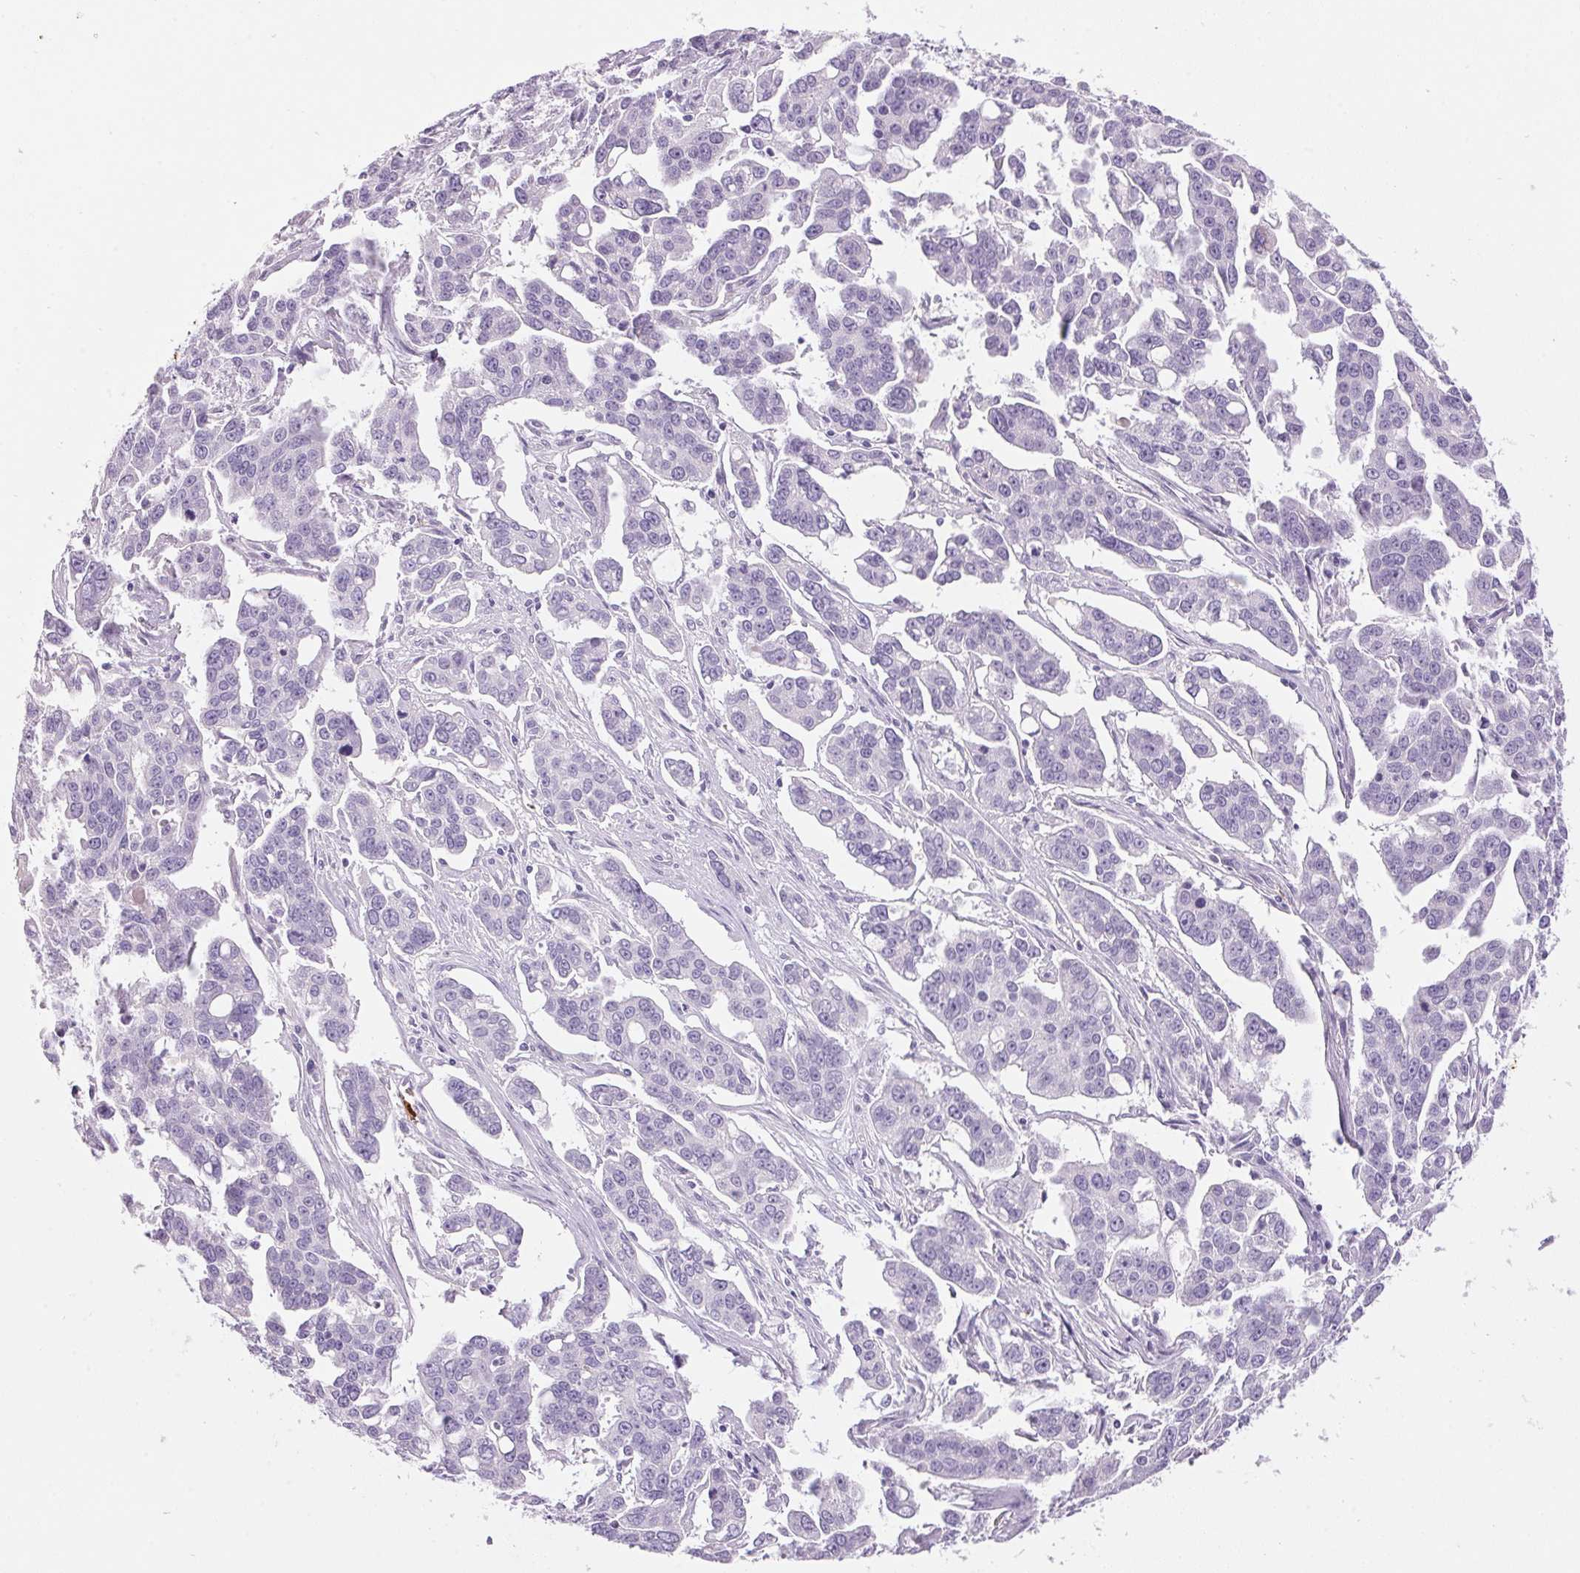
{"staining": {"intensity": "negative", "quantity": "none", "location": "none"}, "tissue": "ovarian cancer", "cell_type": "Tumor cells", "image_type": "cancer", "snomed": [{"axis": "morphology", "description": "Carcinoma, endometroid"}, {"axis": "topography", "description": "Ovary"}], "caption": "This is a micrograph of immunohistochemistry (IHC) staining of ovarian endometroid carcinoma, which shows no staining in tumor cells. Brightfield microscopy of IHC stained with DAB (3,3'-diaminobenzidine) (brown) and hematoxylin (blue), captured at high magnification.", "gene": "HBQ1", "patient": {"sex": "female", "age": 78}}